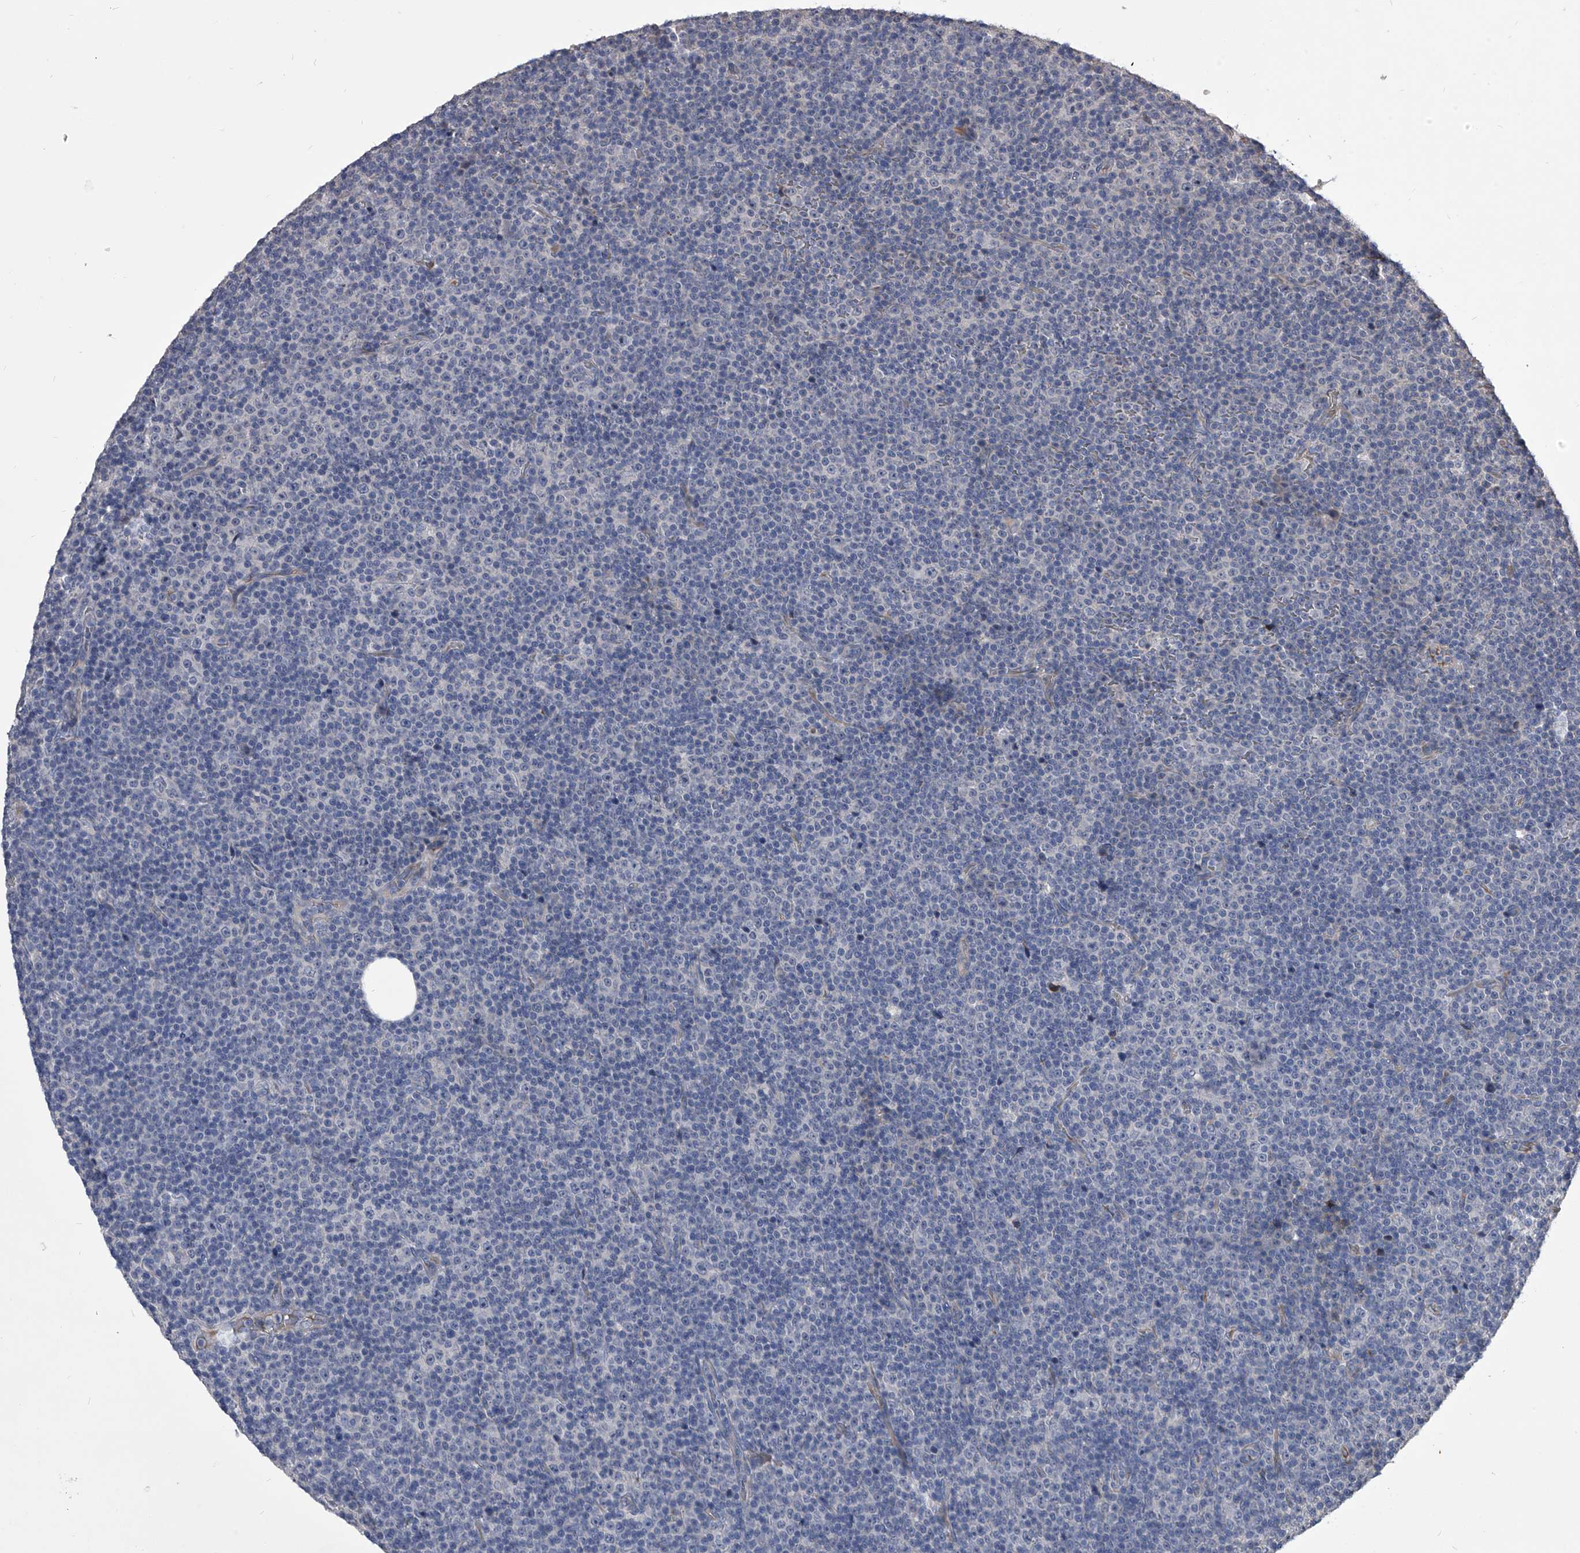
{"staining": {"intensity": "negative", "quantity": "none", "location": "none"}, "tissue": "lymphoma", "cell_type": "Tumor cells", "image_type": "cancer", "snomed": [{"axis": "morphology", "description": "Malignant lymphoma, non-Hodgkin's type, Low grade"}, {"axis": "topography", "description": "Lymph node"}], "caption": "An IHC histopathology image of lymphoma is shown. There is no staining in tumor cells of lymphoma.", "gene": "MDN1", "patient": {"sex": "female", "age": 67}}